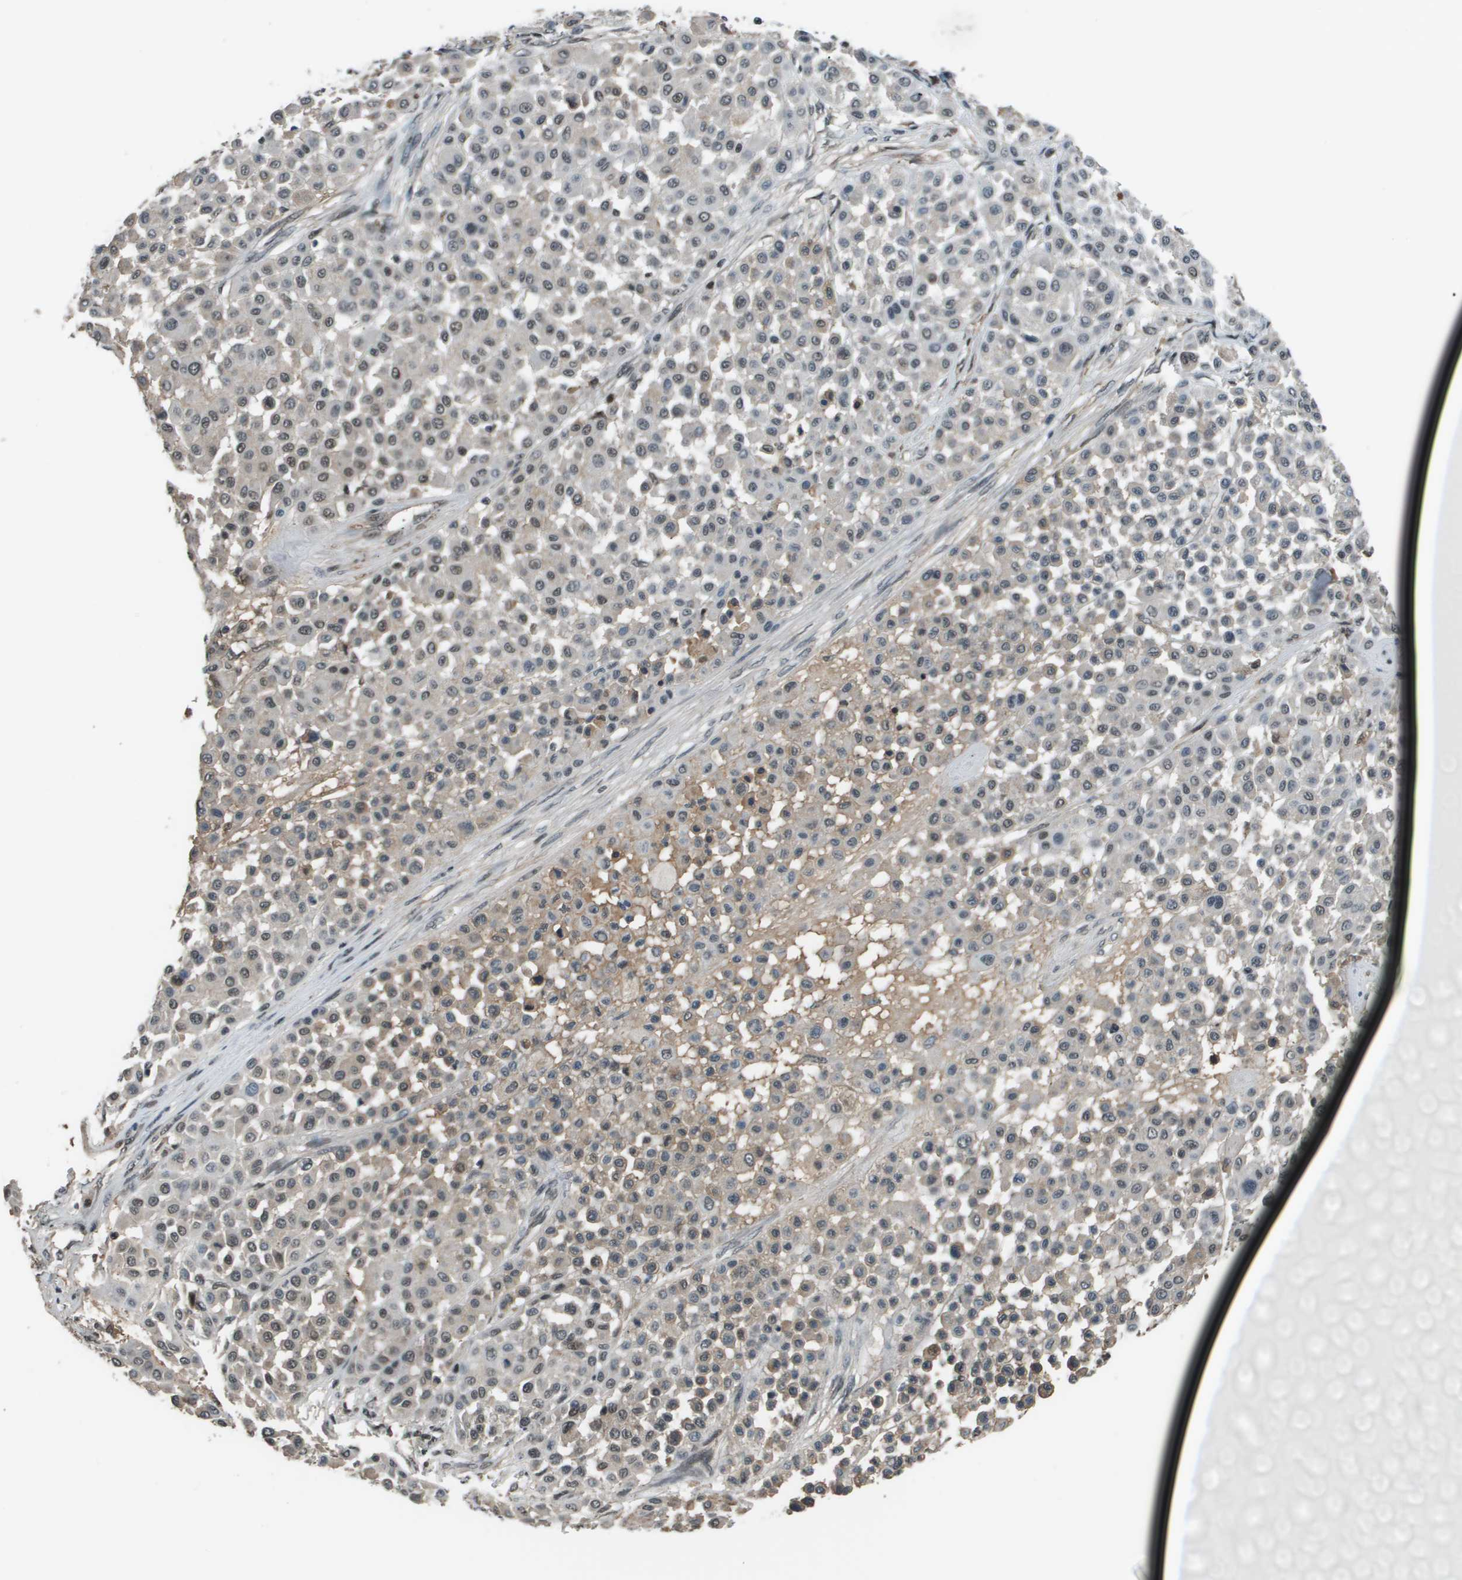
{"staining": {"intensity": "moderate", "quantity": "<25%", "location": "nuclear"}, "tissue": "melanoma", "cell_type": "Tumor cells", "image_type": "cancer", "snomed": [{"axis": "morphology", "description": "Malignant melanoma, Metastatic site"}, {"axis": "topography", "description": "Soft tissue"}], "caption": "Human malignant melanoma (metastatic site) stained with a protein marker displays moderate staining in tumor cells.", "gene": "THRAP3", "patient": {"sex": "male", "age": 41}}